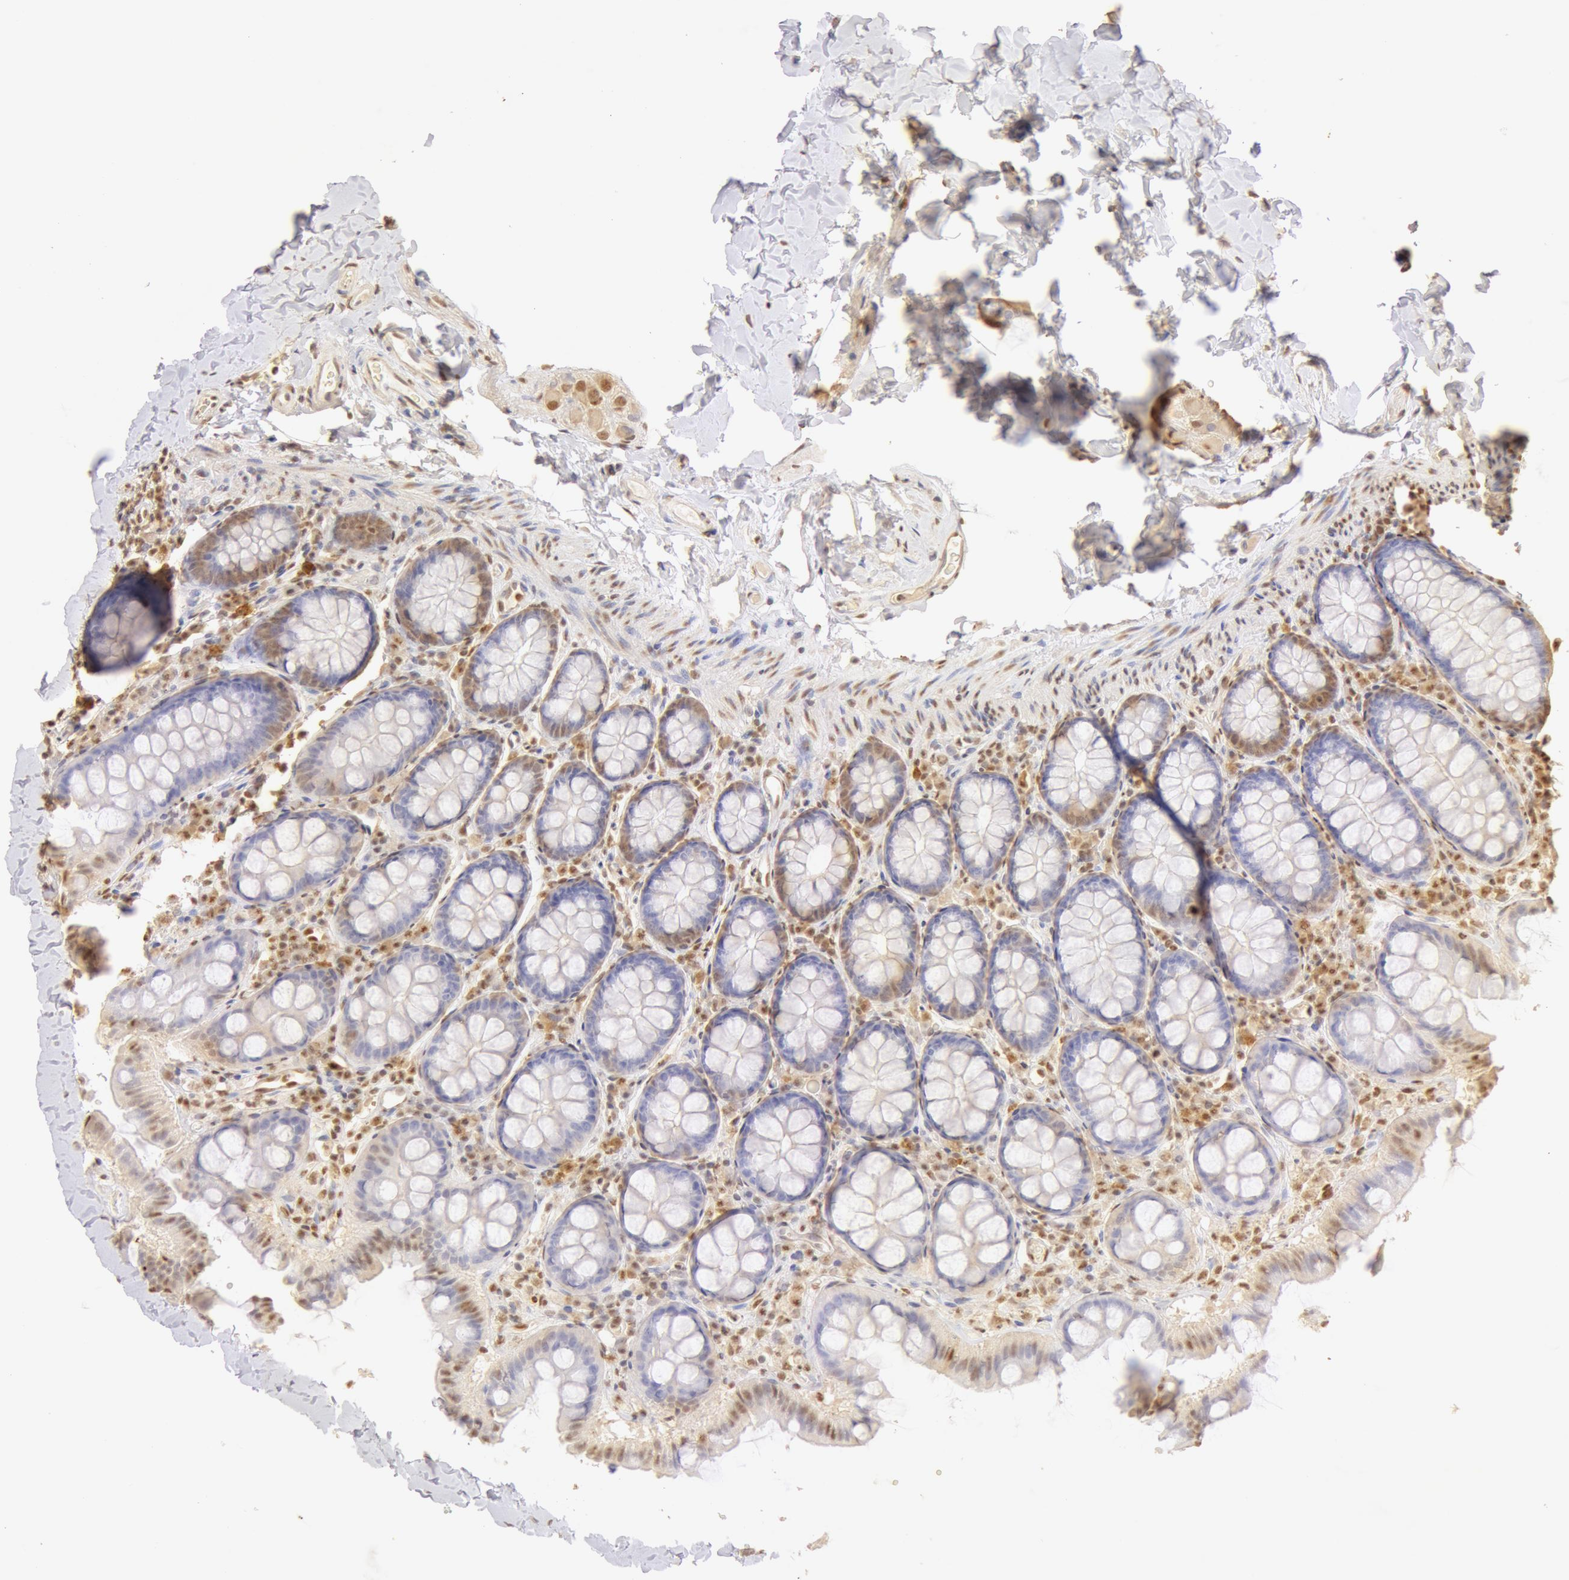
{"staining": {"intensity": "moderate", "quantity": ">75%", "location": "nuclear"}, "tissue": "colon", "cell_type": "Endothelial cells", "image_type": "normal", "snomed": [{"axis": "morphology", "description": "Normal tissue, NOS"}, {"axis": "topography", "description": "Colon"}], "caption": "Colon stained with immunohistochemistry demonstrates moderate nuclear staining in approximately >75% of endothelial cells.", "gene": "SNRNP70", "patient": {"sex": "female", "age": 61}}